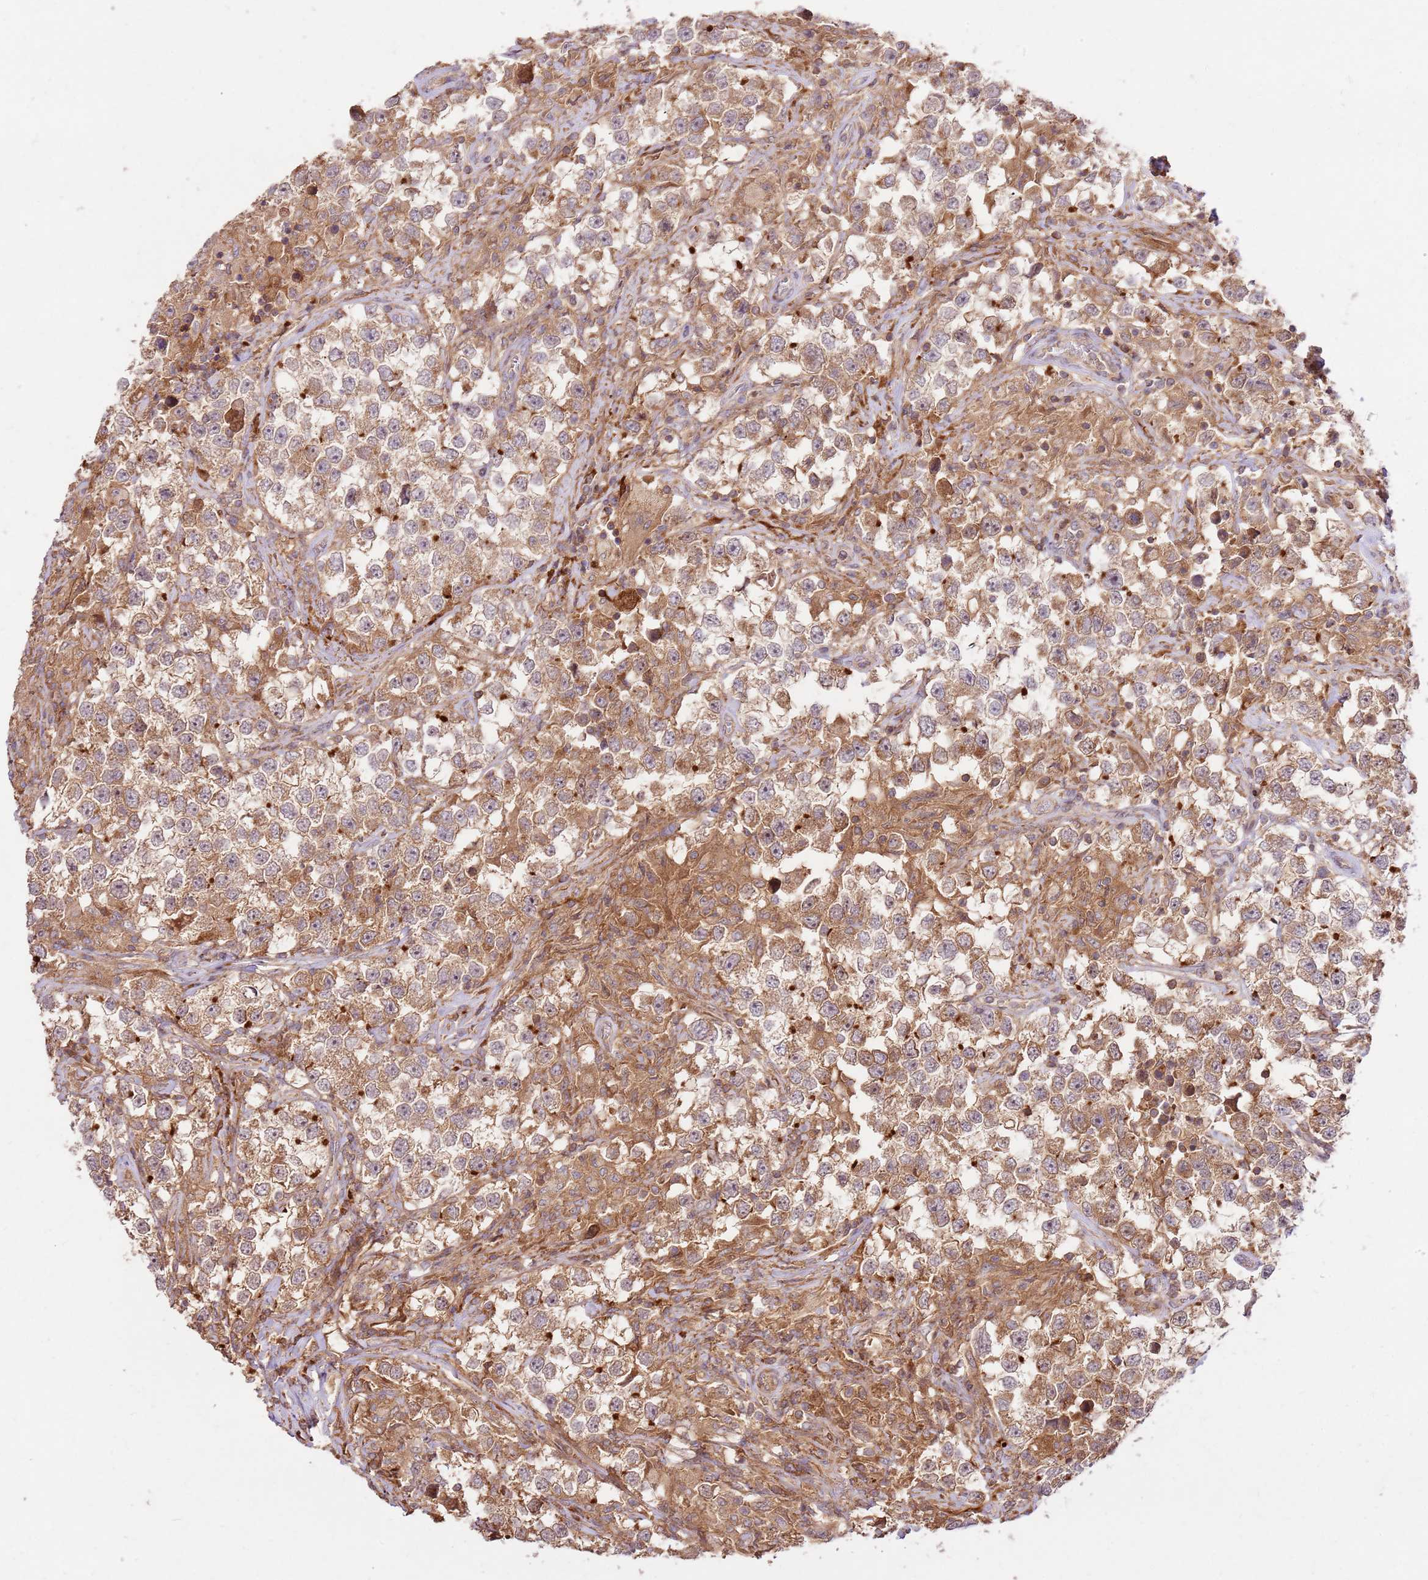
{"staining": {"intensity": "moderate", "quantity": ">75%", "location": "cytoplasmic/membranous"}, "tissue": "testis cancer", "cell_type": "Tumor cells", "image_type": "cancer", "snomed": [{"axis": "morphology", "description": "Seminoma, NOS"}, {"axis": "topography", "description": "Testis"}], "caption": "This is a micrograph of immunohistochemistry (IHC) staining of seminoma (testis), which shows moderate positivity in the cytoplasmic/membranous of tumor cells.", "gene": "GAREM1", "patient": {"sex": "male", "age": 46}}